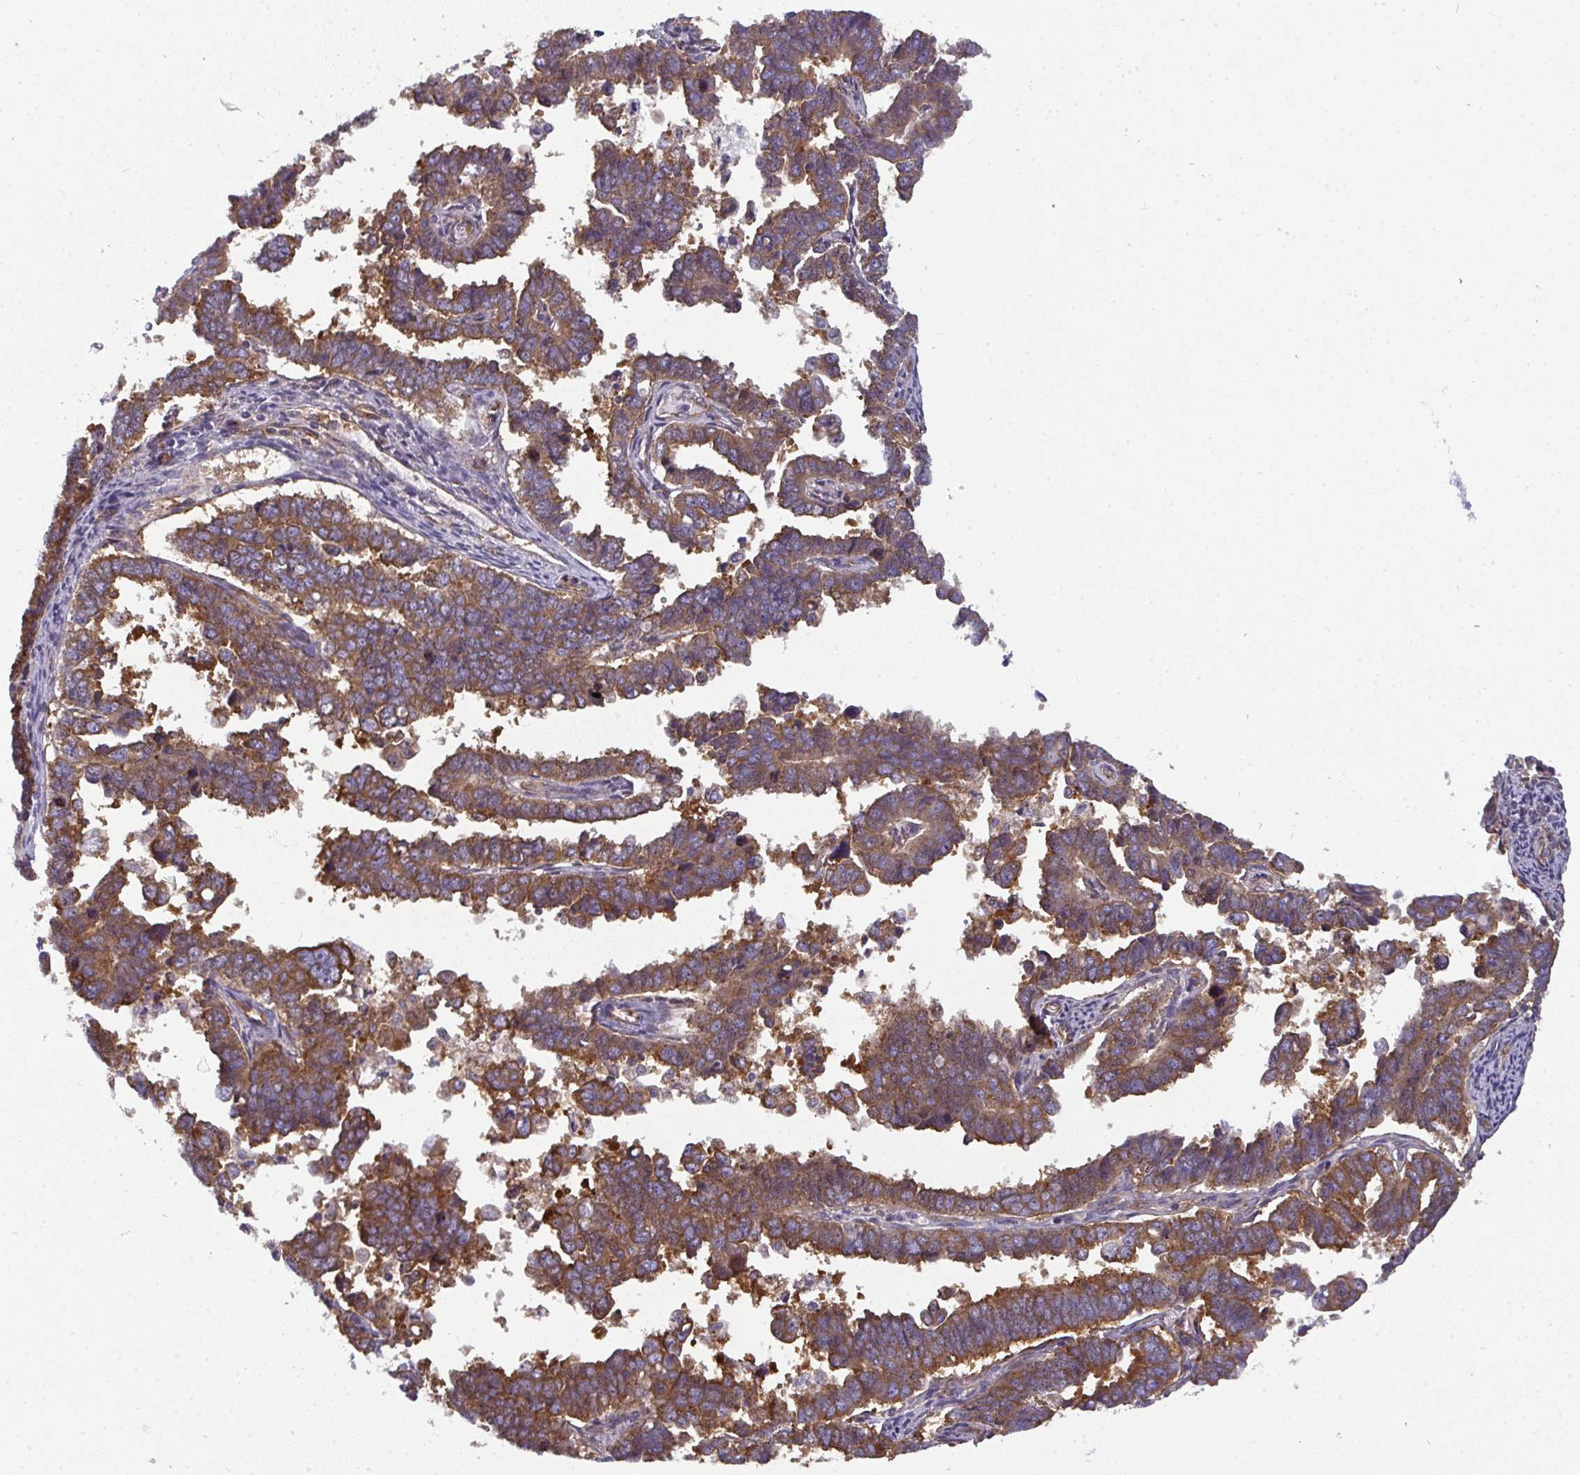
{"staining": {"intensity": "strong", "quantity": ">75%", "location": "cytoplasmic/membranous"}, "tissue": "endometrial cancer", "cell_type": "Tumor cells", "image_type": "cancer", "snomed": [{"axis": "morphology", "description": "Adenocarcinoma, NOS"}, {"axis": "topography", "description": "Endometrium"}], "caption": "The image exhibits staining of endometrial cancer, revealing strong cytoplasmic/membranous protein expression (brown color) within tumor cells. (brown staining indicates protein expression, while blue staining denotes nuclei).", "gene": "DYNC1I2", "patient": {"sex": "female", "age": 75}}